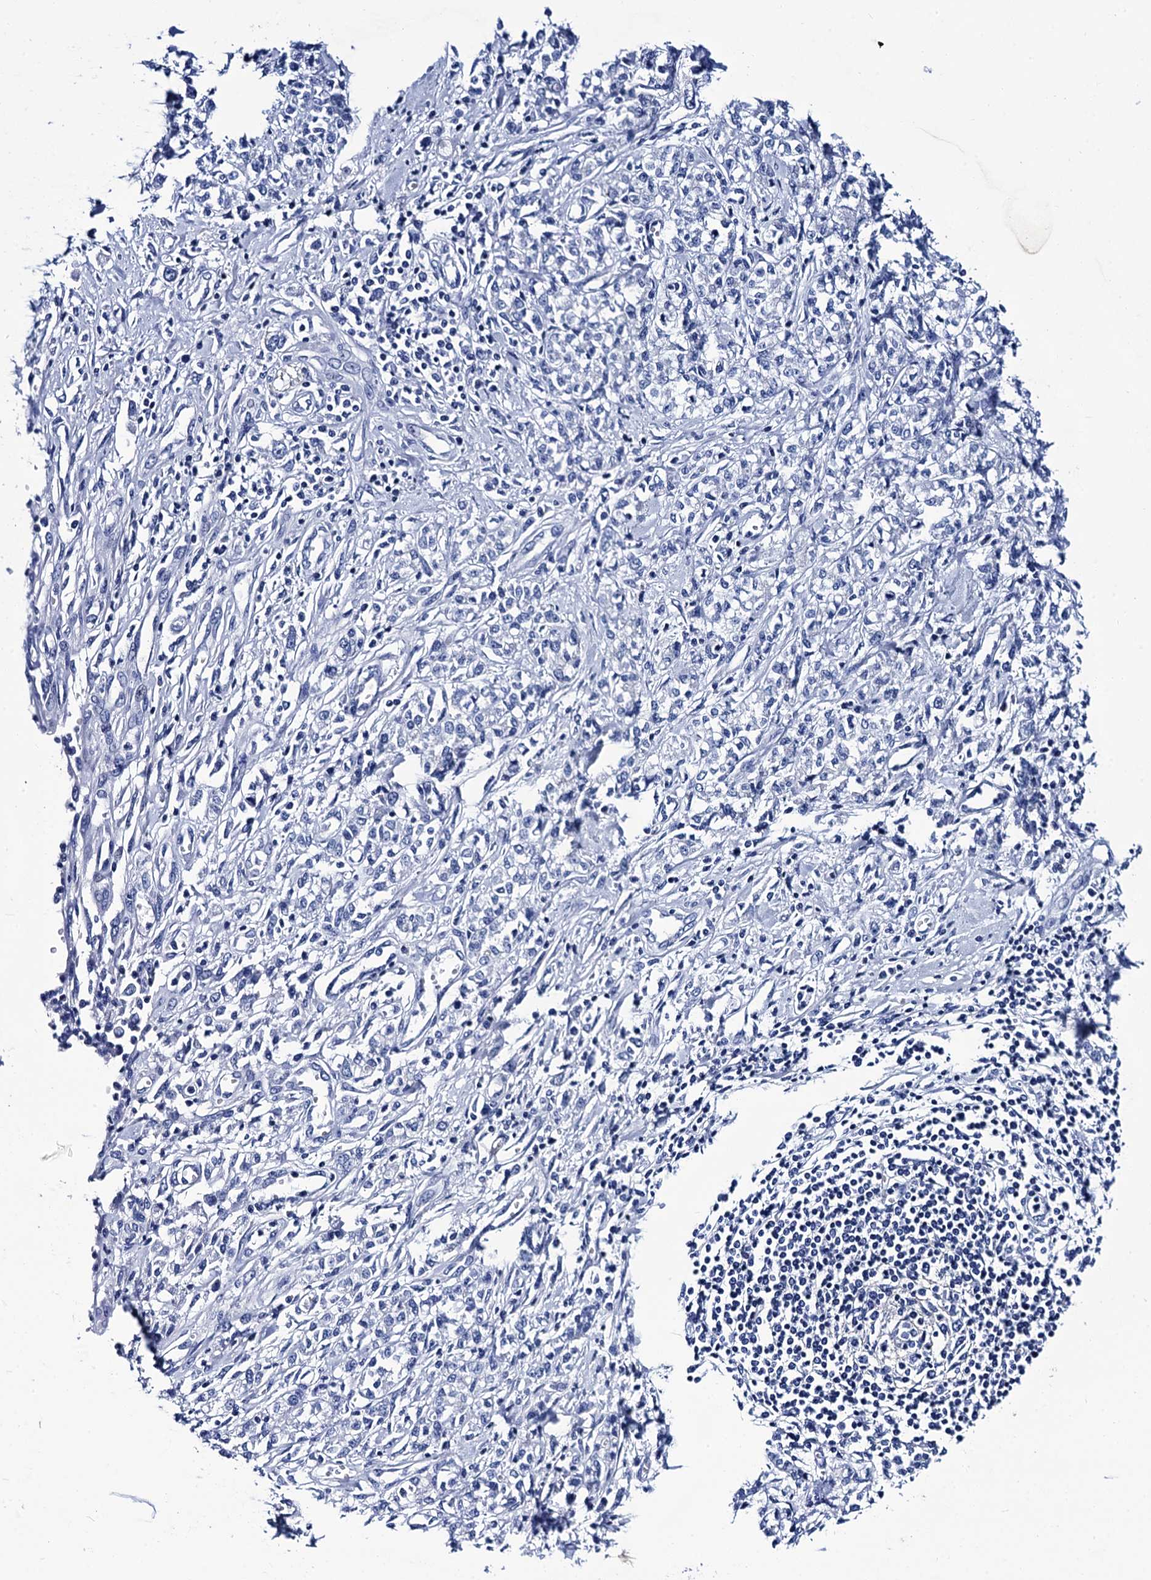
{"staining": {"intensity": "negative", "quantity": "none", "location": "none"}, "tissue": "stomach cancer", "cell_type": "Tumor cells", "image_type": "cancer", "snomed": [{"axis": "morphology", "description": "Adenocarcinoma, NOS"}, {"axis": "topography", "description": "Stomach"}], "caption": "DAB immunohistochemical staining of stomach cancer (adenocarcinoma) reveals no significant positivity in tumor cells. The staining is performed using DAB brown chromogen with nuclei counter-stained in using hematoxylin.", "gene": "MYBPC3", "patient": {"sex": "female", "age": 76}}